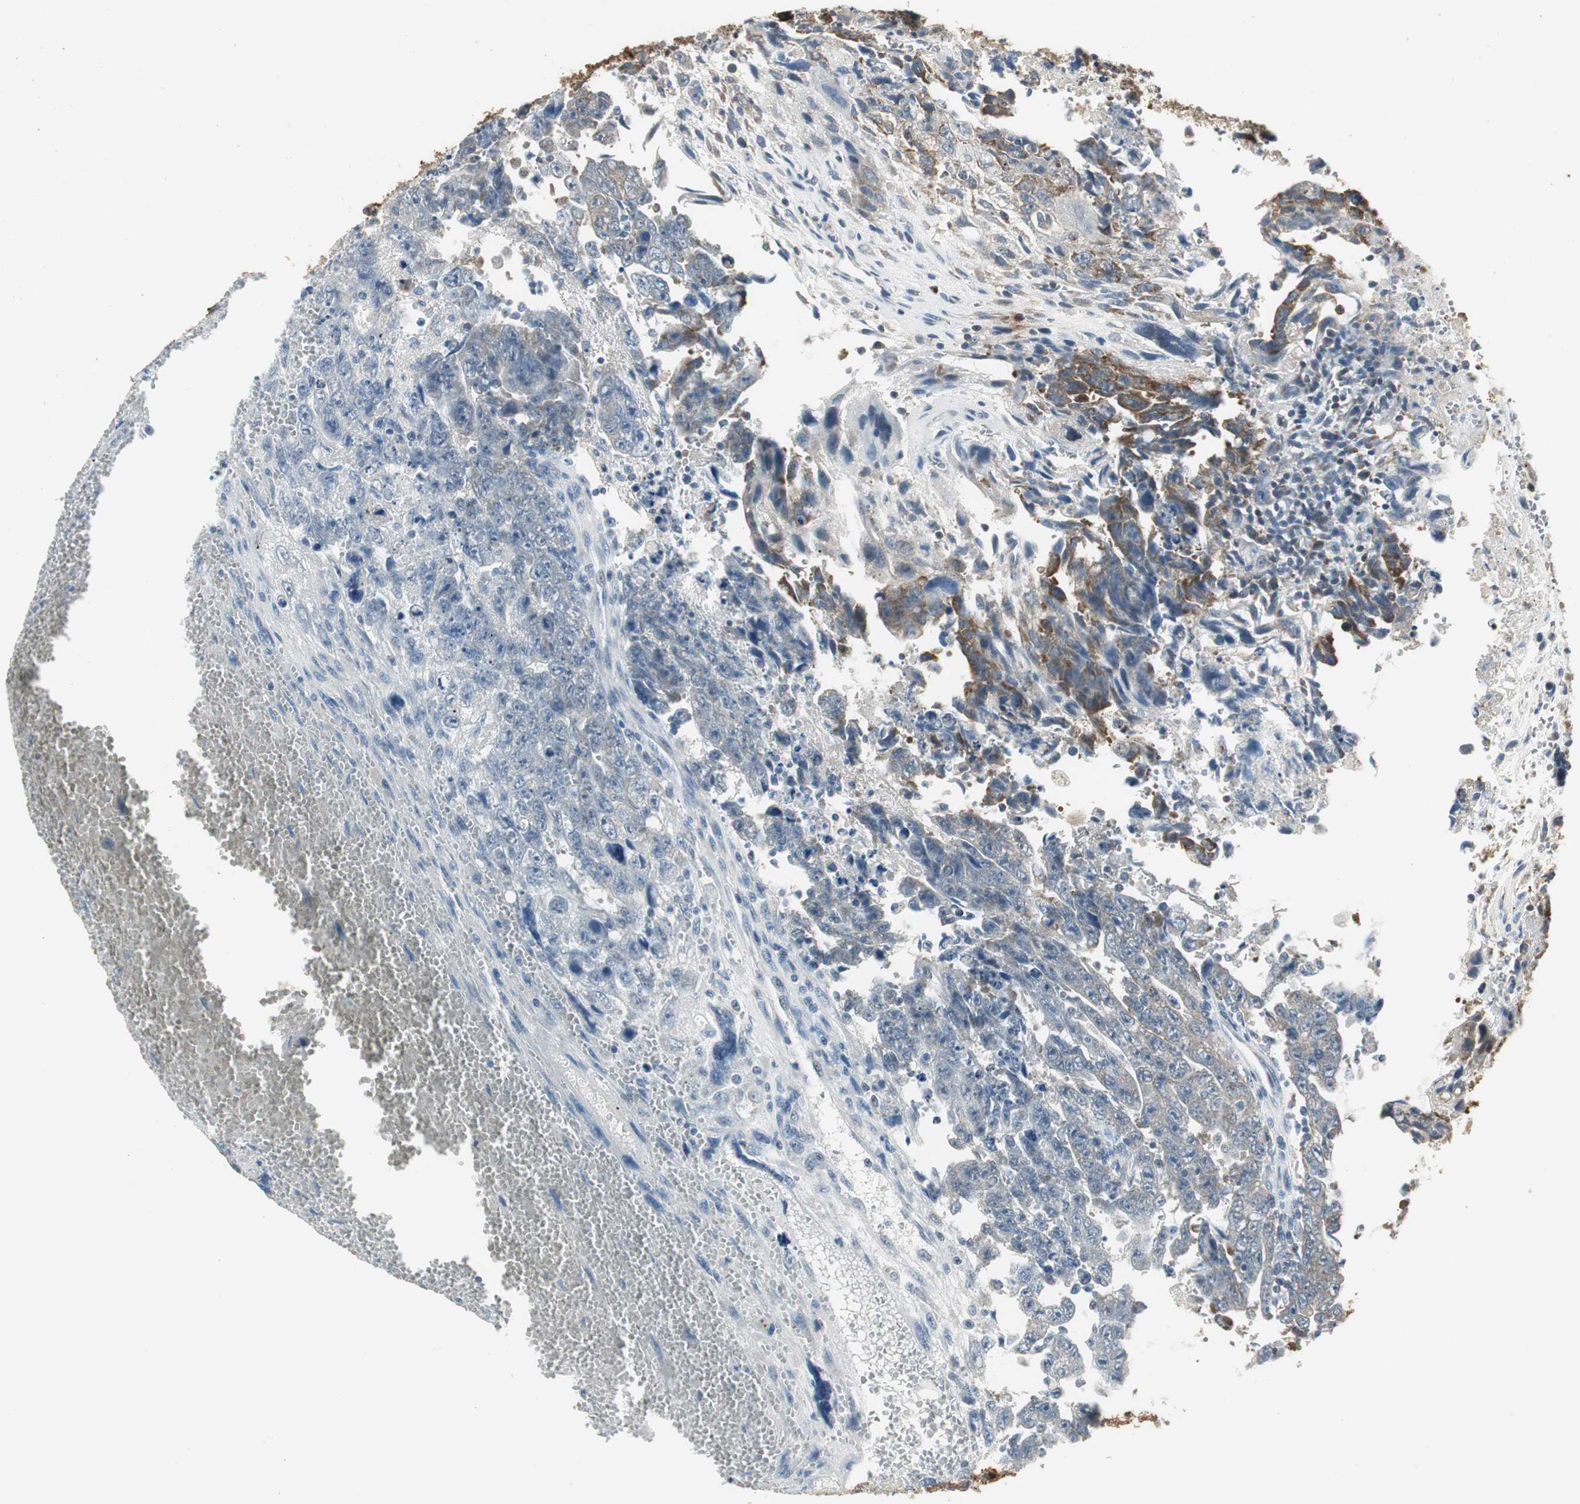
{"staining": {"intensity": "moderate", "quantity": "25%-75%", "location": "cytoplasmic/membranous"}, "tissue": "testis cancer", "cell_type": "Tumor cells", "image_type": "cancer", "snomed": [{"axis": "morphology", "description": "Carcinoma, Embryonal, NOS"}, {"axis": "topography", "description": "Testis"}], "caption": "Protein positivity by IHC exhibits moderate cytoplasmic/membranous positivity in approximately 25%-75% of tumor cells in testis cancer (embryonal carcinoma).", "gene": "CCT5", "patient": {"sex": "male", "age": 28}}